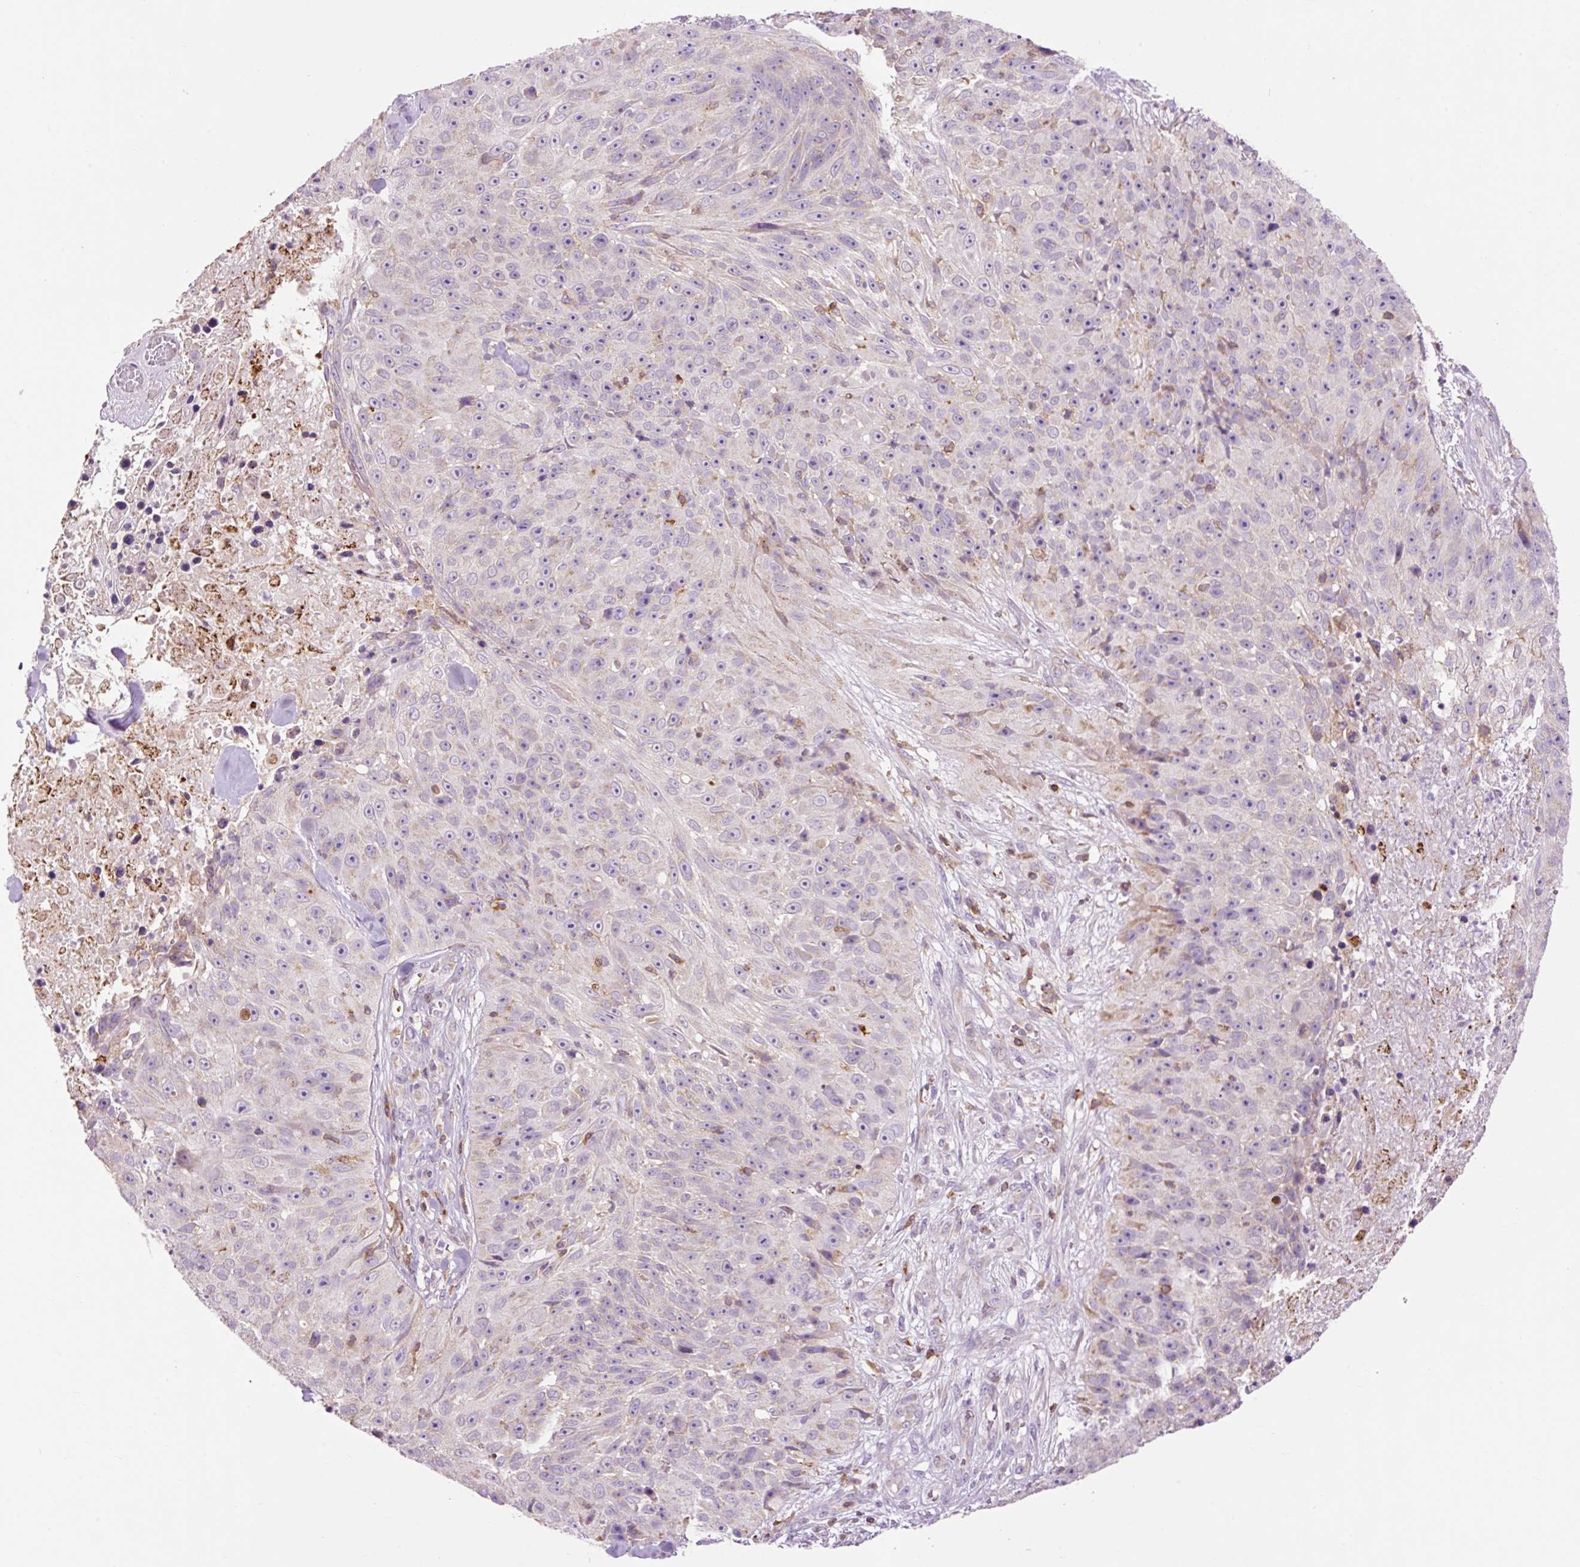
{"staining": {"intensity": "weak", "quantity": "<25%", "location": "cytoplasmic/membranous"}, "tissue": "skin cancer", "cell_type": "Tumor cells", "image_type": "cancer", "snomed": [{"axis": "morphology", "description": "Squamous cell carcinoma, NOS"}, {"axis": "topography", "description": "Skin"}], "caption": "This photomicrograph is of skin cancer (squamous cell carcinoma) stained with immunohistochemistry (IHC) to label a protein in brown with the nuclei are counter-stained blue. There is no expression in tumor cells.", "gene": "CD83", "patient": {"sex": "female", "age": 87}}